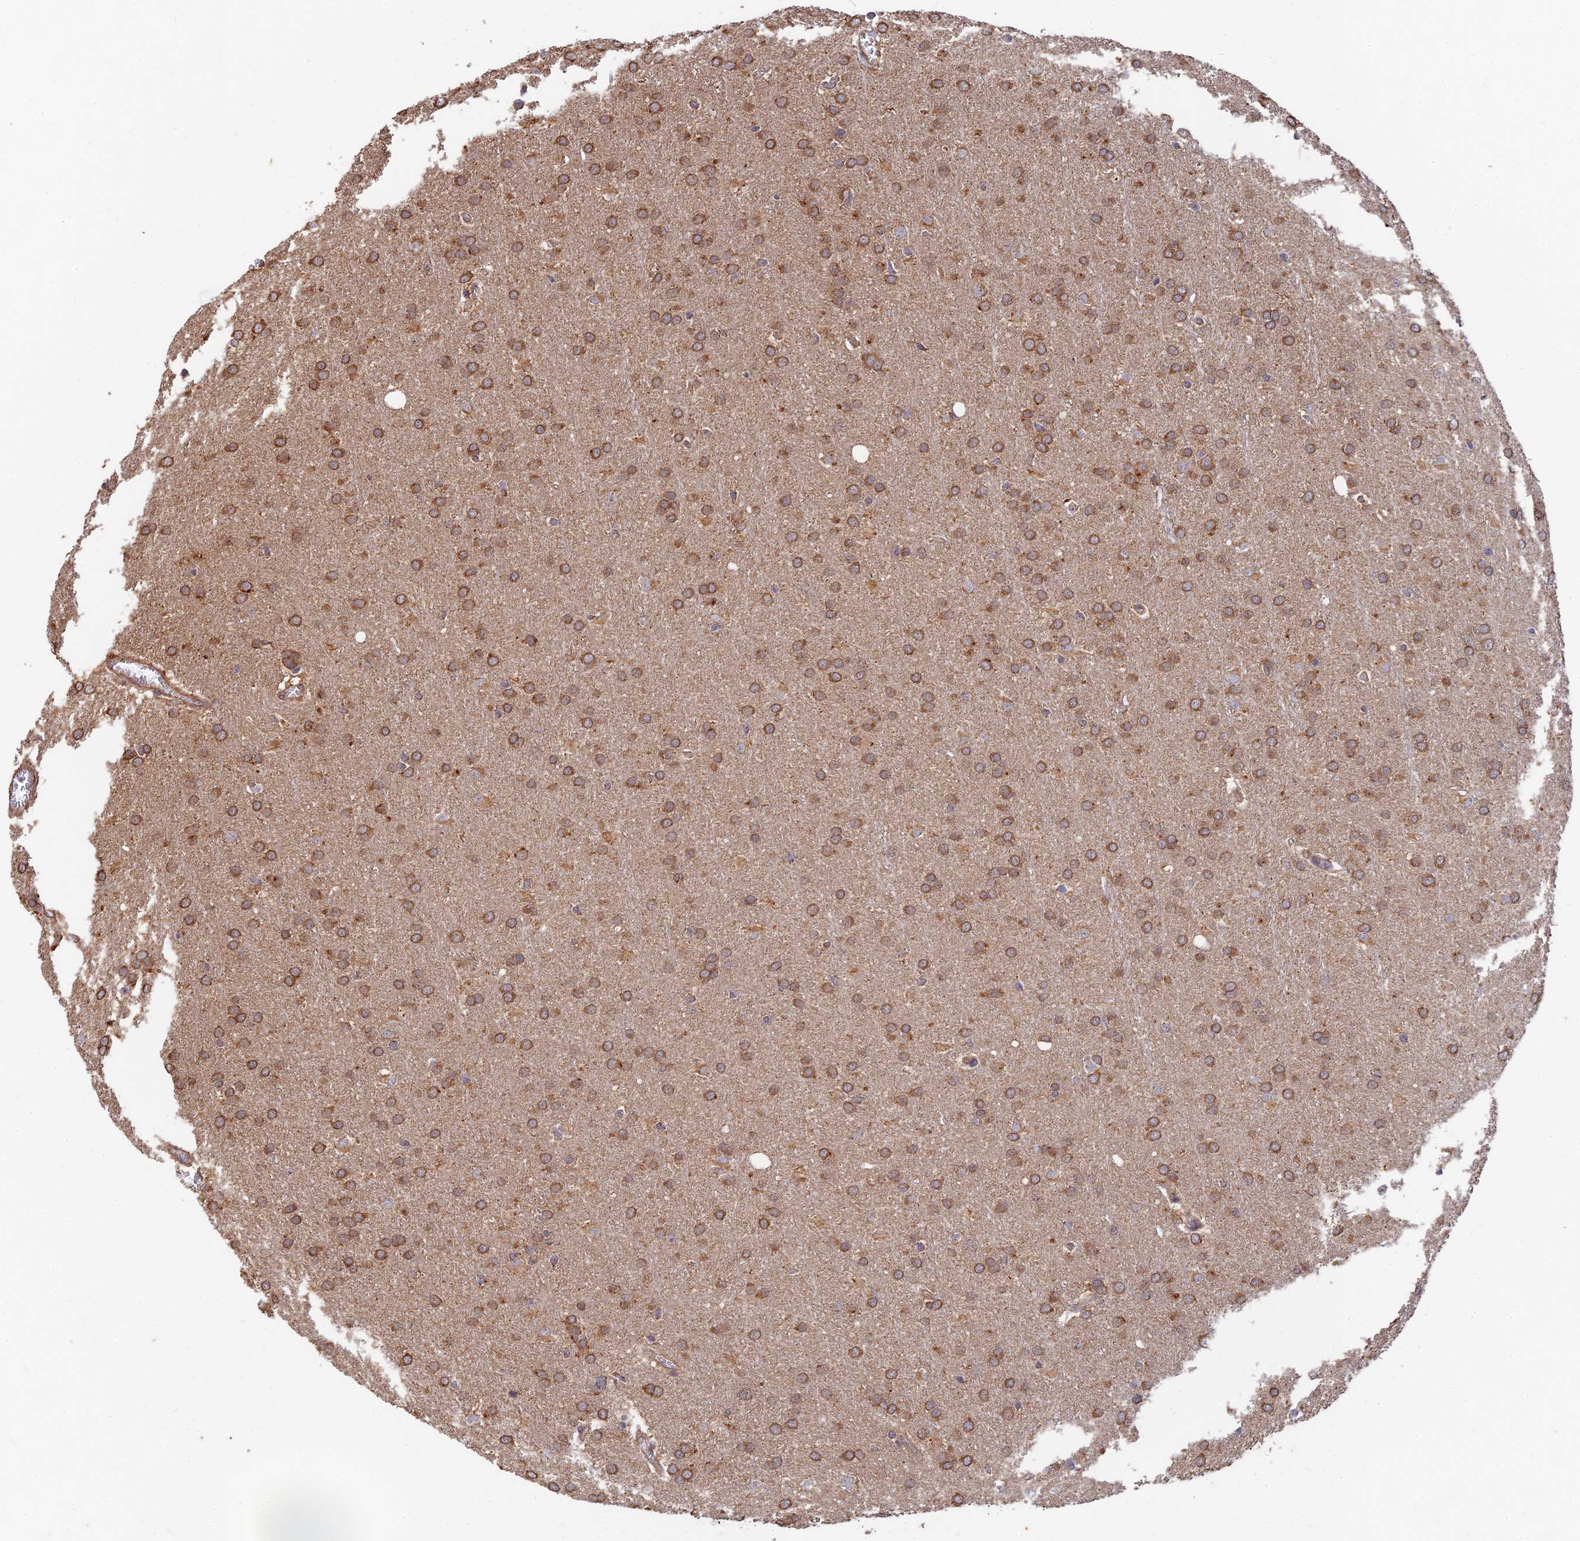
{"staining": {"intensity": "moderate", "quantity": ">75%", "location": "cytoplasmic/membranous"}, "tissue": "glioma", "cell_type": "Tumor cells", "image_type": "cancer", "snomed": [{"axis": "morphology", "description": "Glioma, malignant, Low grade"}, {"axis": "topography", "description": "Brain"}], "caption": "Protein expression analysis of malignant low-grade glioma exhibits moderate cytoplasmic/membranous positivity in approximately >75% of tumor cells. The staining was performed using DAB to visualize the protein expression in brown, while the nuclei were stained in blue with hematoxylin (Magnification: 20x).", "gene": "SLC38A11", "patient": {"sex": "female", "age": 32}}